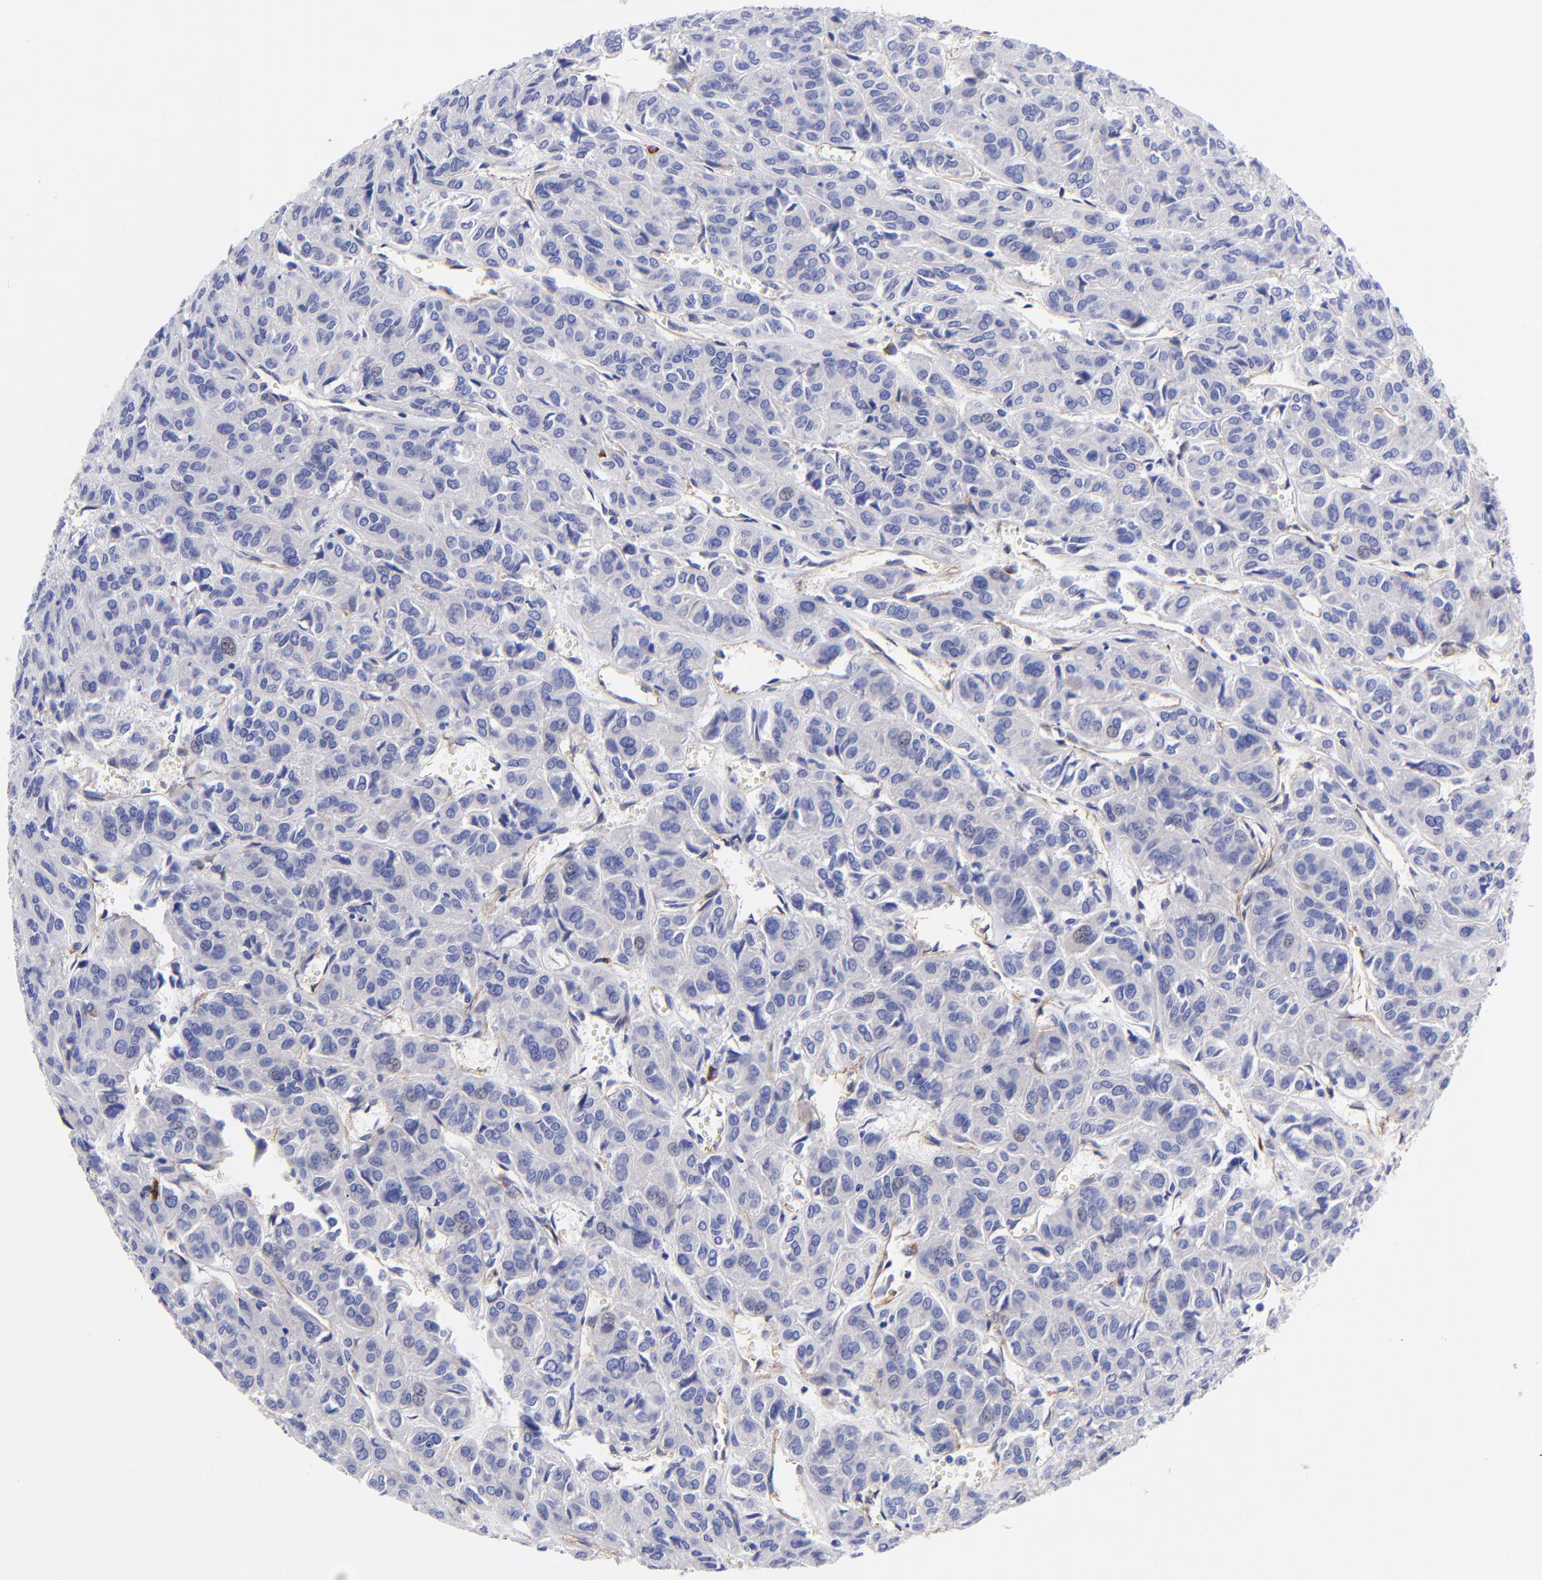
{"staining": {"intensity": "negative", "quantity": "none", "location": "none"}, "tissue": "thyroid cancer", "cell_type": "Tumor cells", "image_type": "cancer", "snomed": [{"axis": "morphology", "description": "Follicular adenoma carcinoma, NOS"}, {"axis": "topography", "description": "Thyroid gland"}], "caption": "The micrograph demonstrates no significant expression in tumor cells of thyroid cancer (follicular adenoma carcinoma).", "gene": "PPFIBP1", "patient": {"sex": "female", "age": 71}}